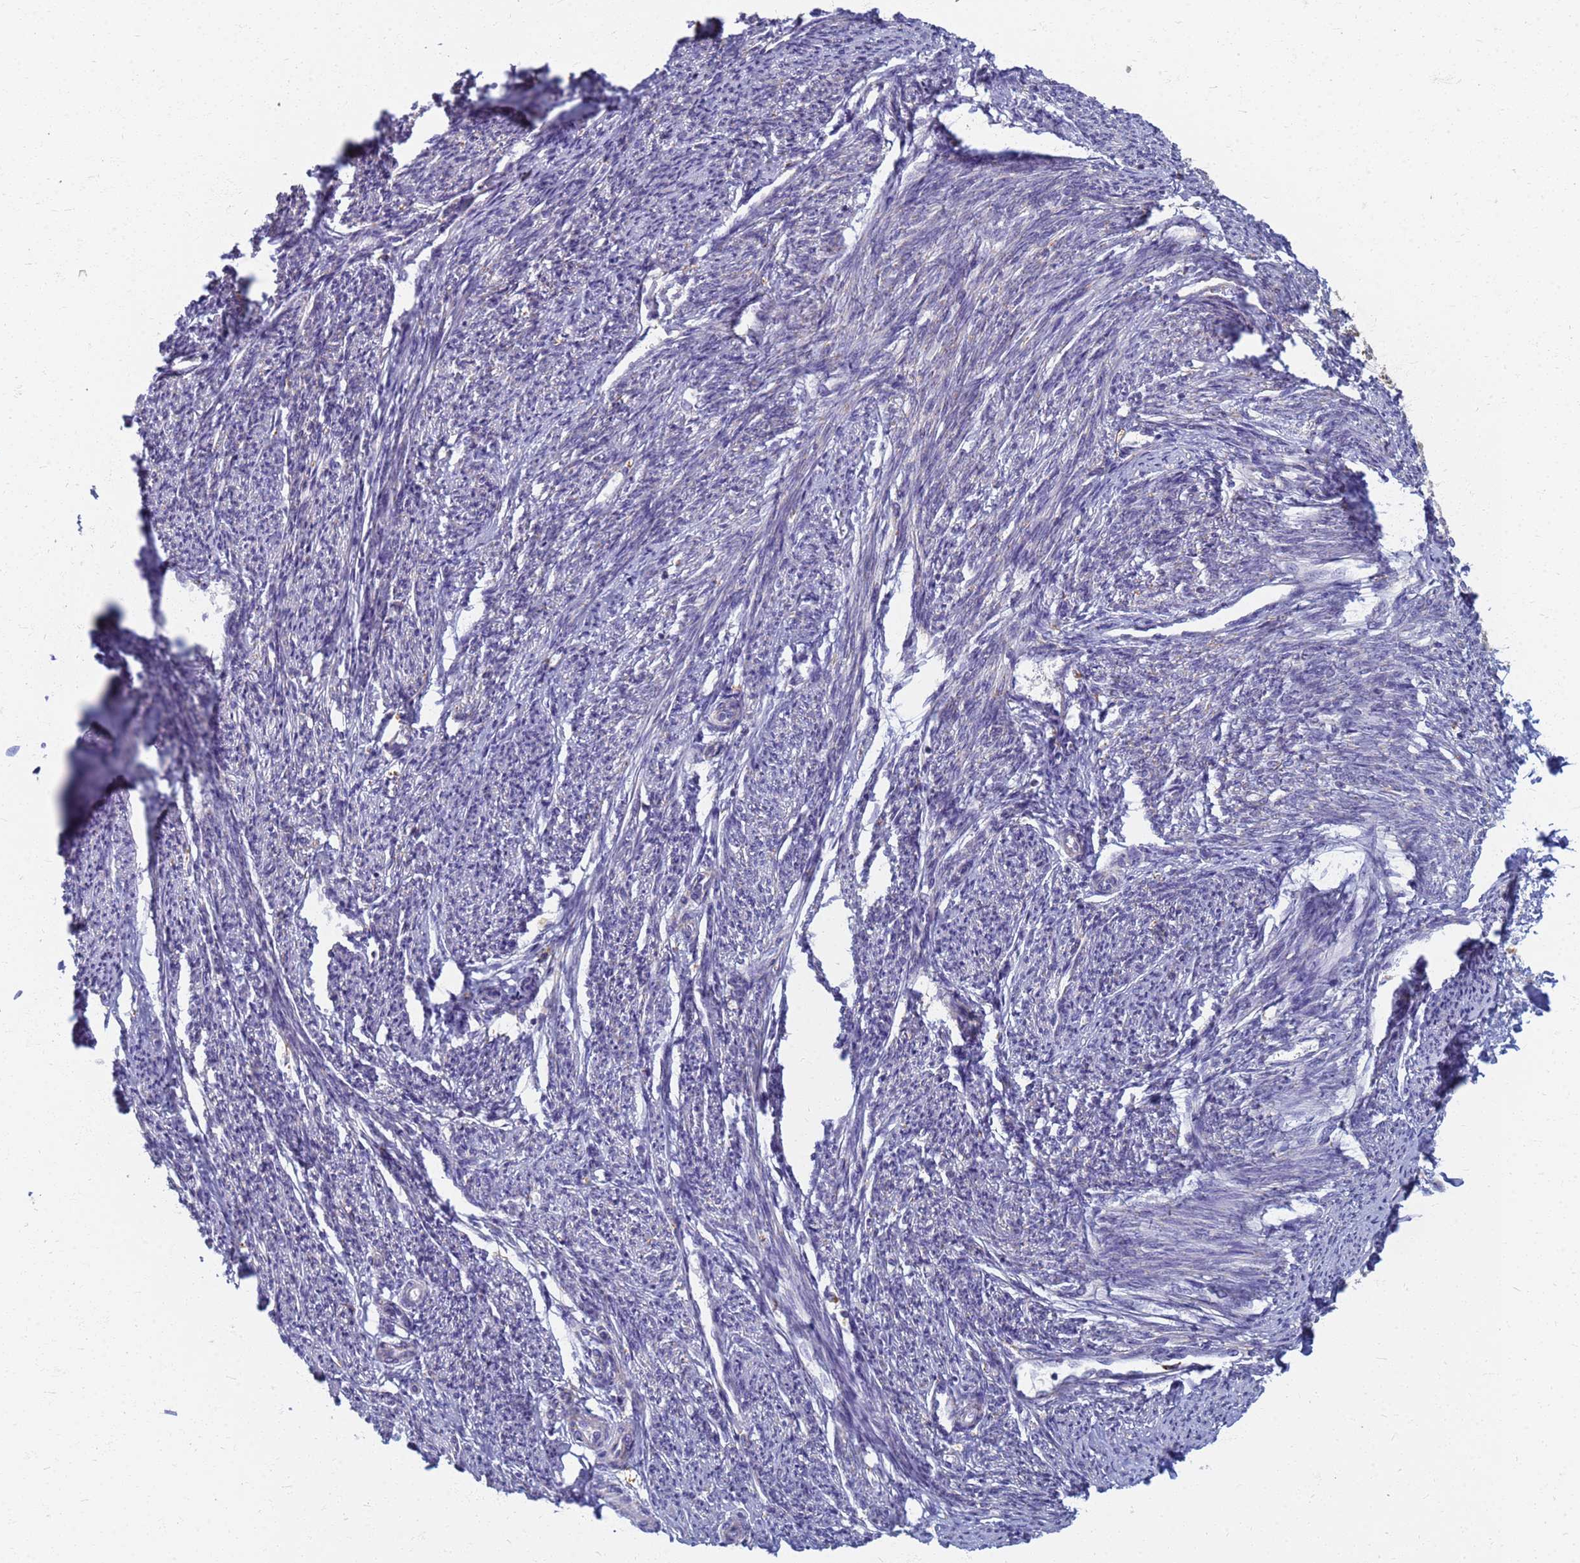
{"staining": {"intensity": "negative", "quantity": "none", "location": "none"}, "tissue": "smooth muscle", "cell_type": "Smooth muscle cells", "image_type": "normal", "snomed": [{"axis": "morphology", "description": "Normal tissue, NOS"}, {"axis": "topography", "description": "Smooth muscle"}, {"axis": "topography", "description": "Uterus"}], "caption": "Immunohistochemistry histopathology image of benign human smooth muscle stained for a protein (brown), which exhibits no staining in smooth muscle cells. Brightfield microscopy of immunohistochemistry (IHC) stained with DAB (brown) and hematoxylin (blue), captured at high magnification.", "gene": "ATP6V1E1", "patient": {"sex": "female", "age": 59}}